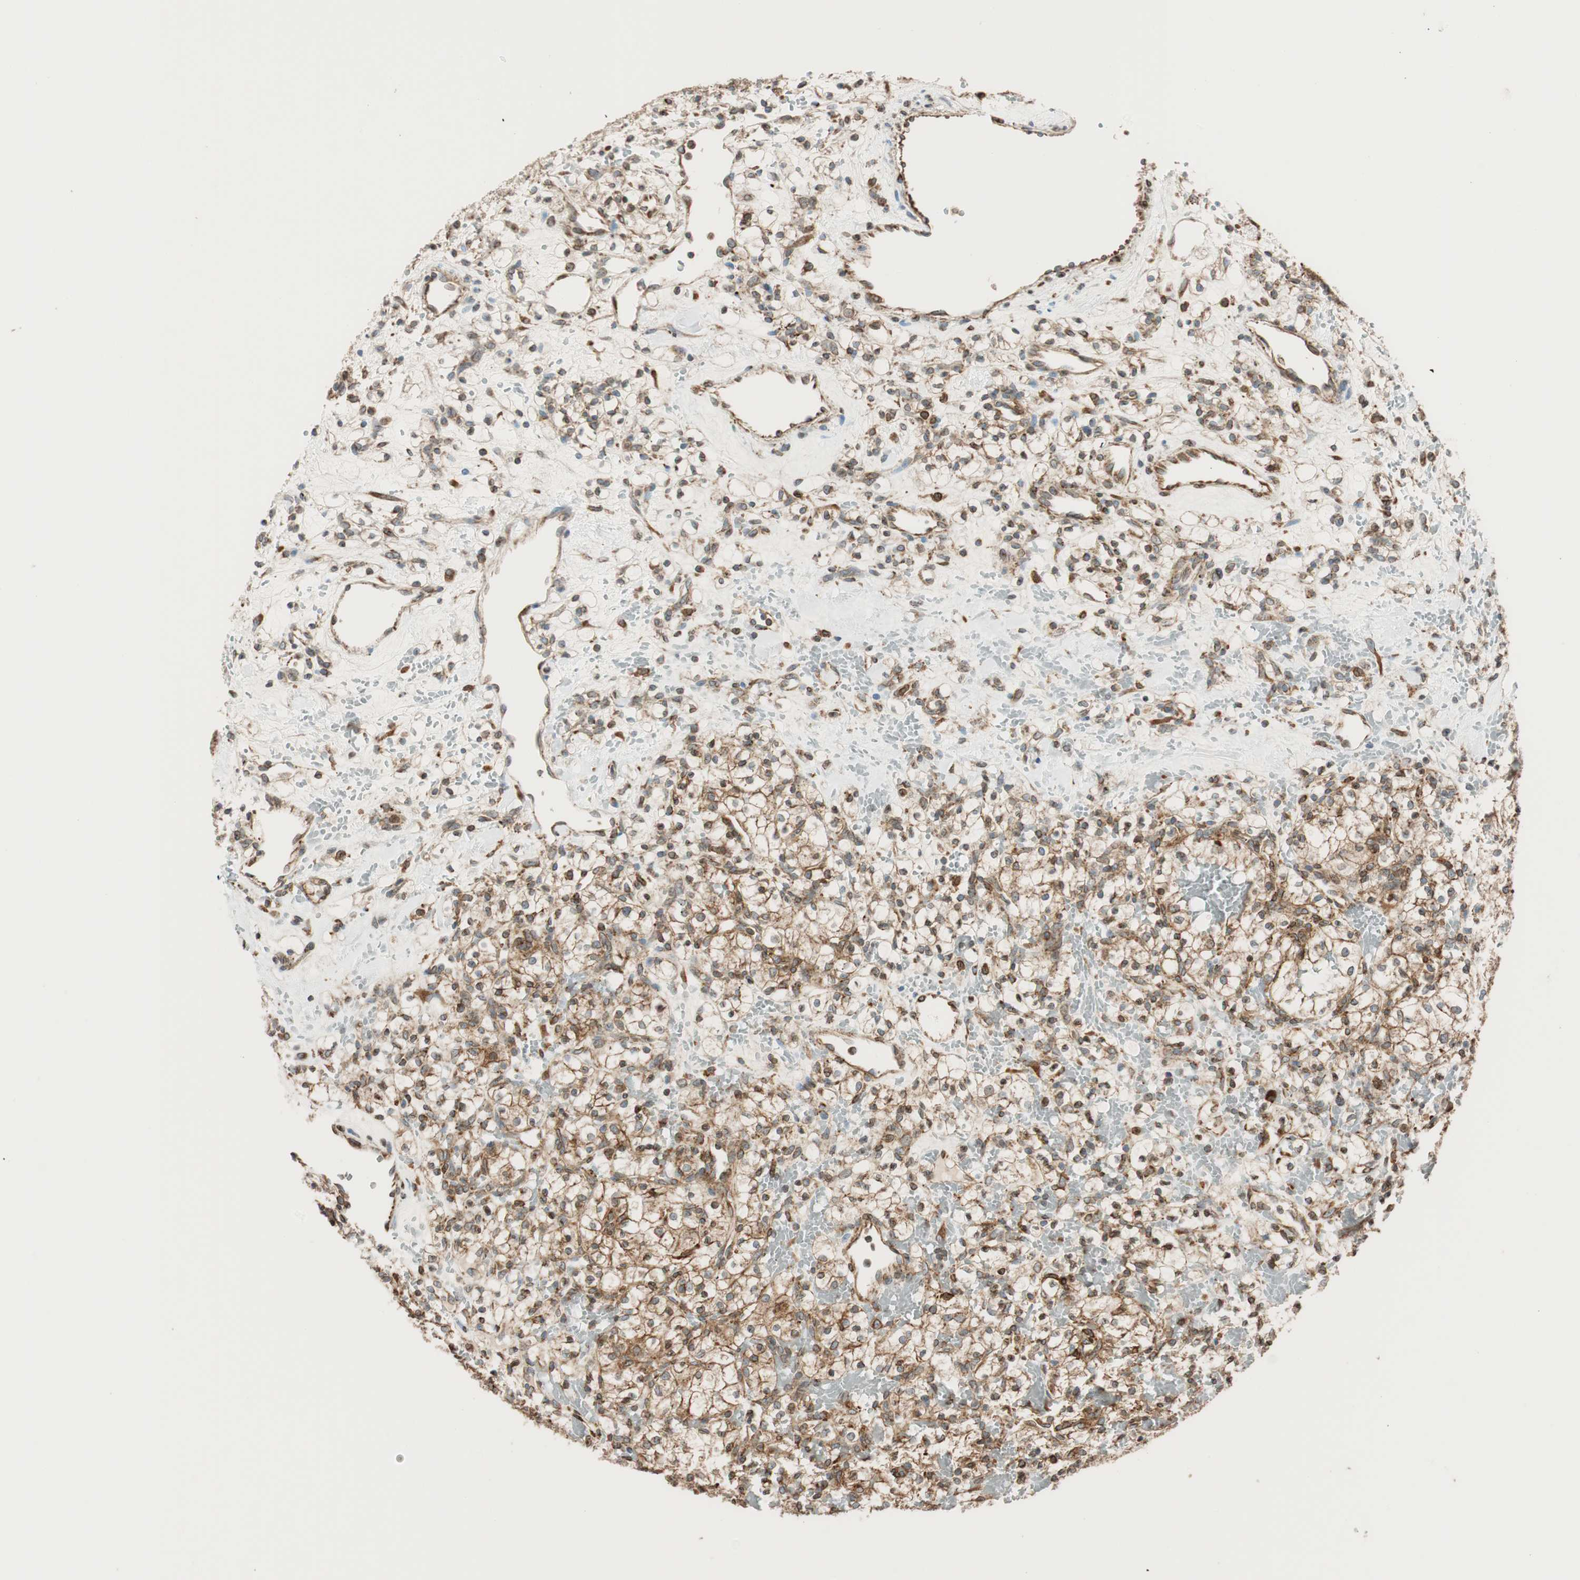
{"staining": {"intensity": "moderate", "quantity": ">75%", "location": "cytoplasmic/membranous"}, "tissue": "renal cancer", "cell_type": "Tumor cells", "image_type": "cancer", "snomed": [{"axis": "morphology", "description": "Adenocarcinoma, NOS"}, {"axis": "topography", "description": "Kidney"}], "caption": "Immunohistochemical staining of renal adenocarcinoma reveals medium levels of moderate cytoplasmic/membranous positivity in about >75% of tumor cells.", "gene": "PRKCSH", "patient": {"sex": "female", "age": 60}}